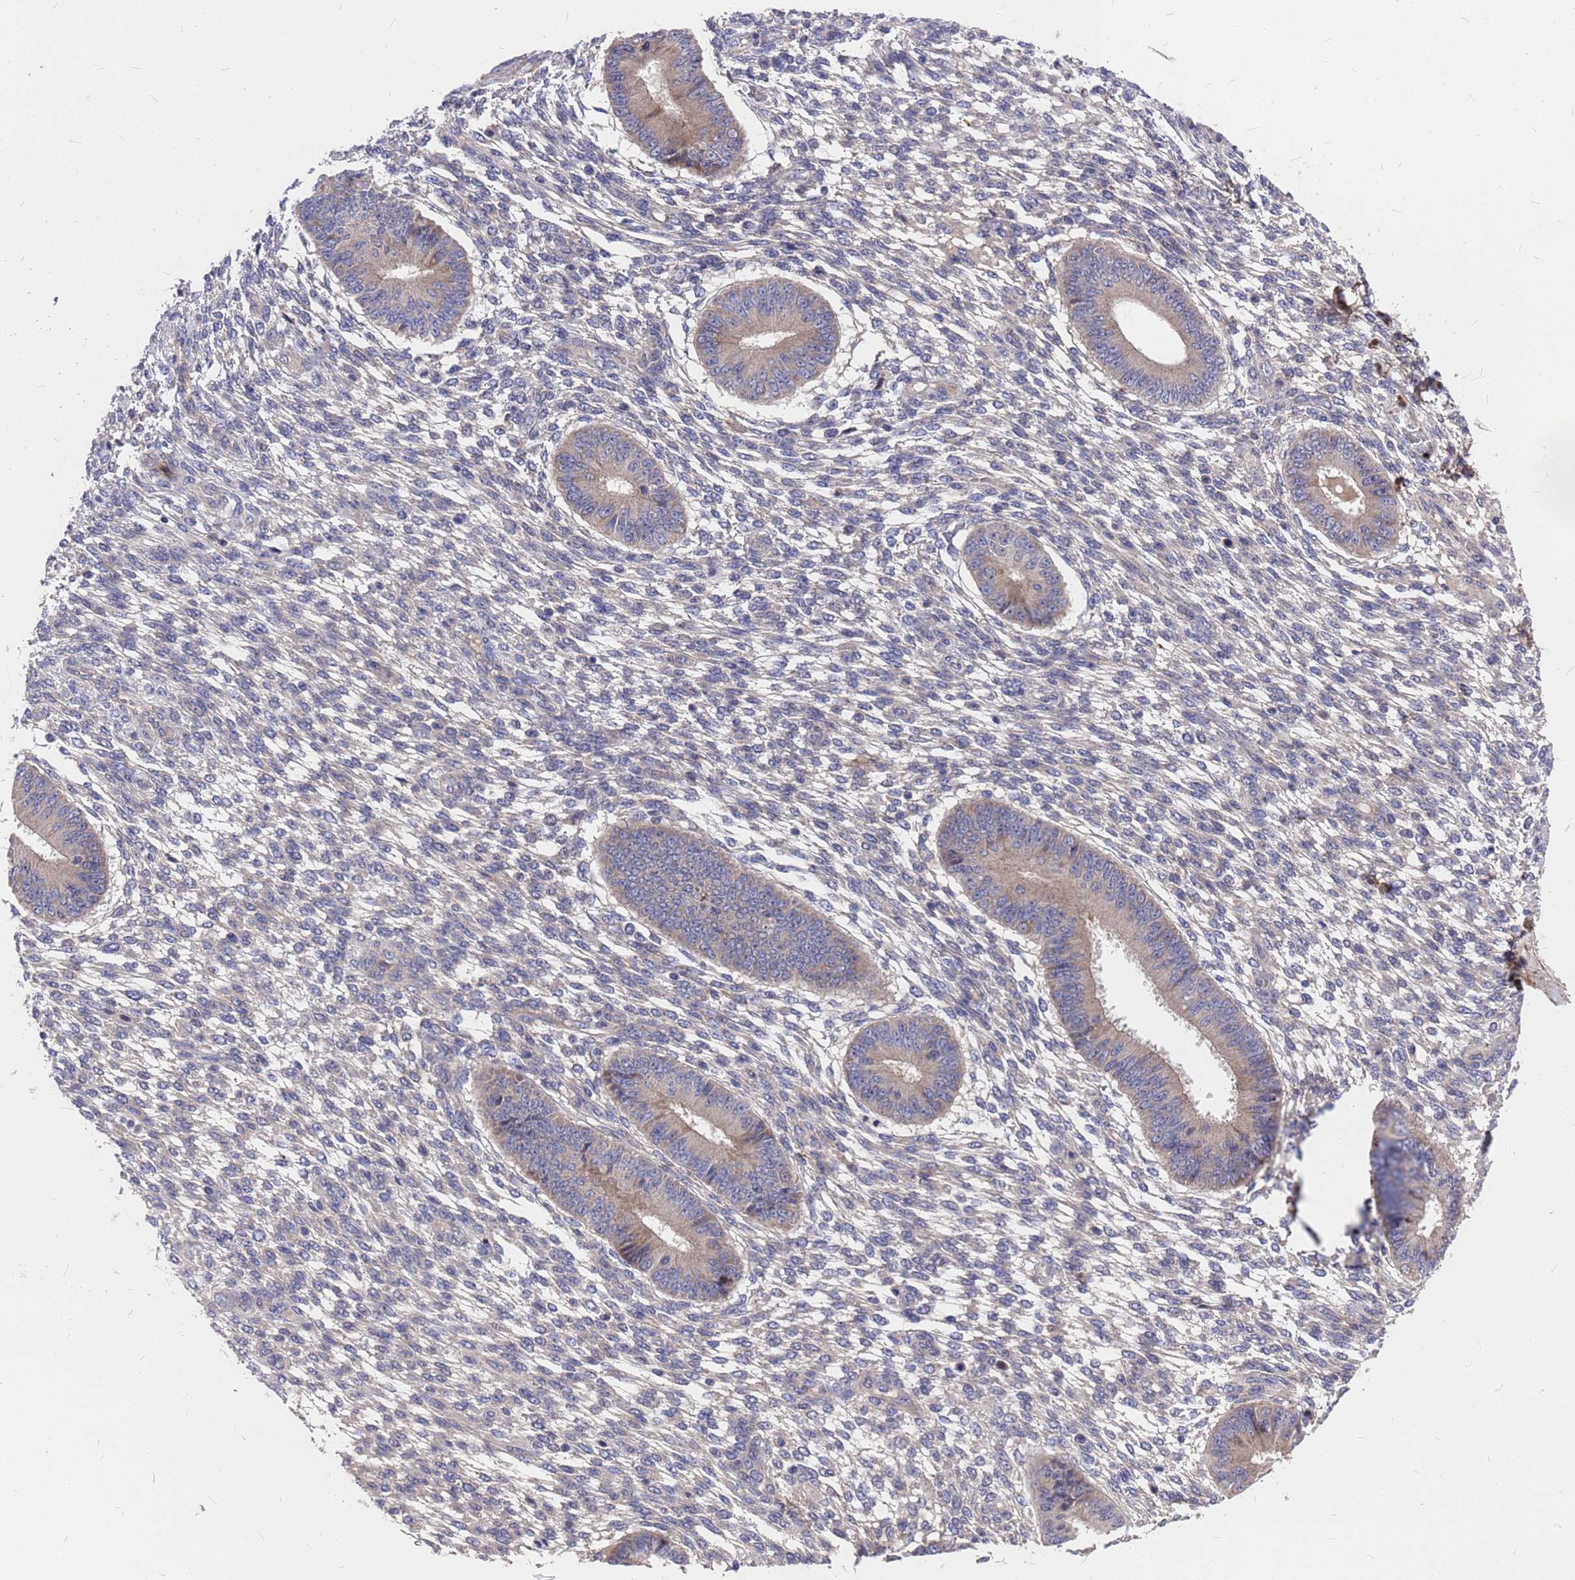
{"staining": {"intensity": "negative", "quantity": "none", "location": "none"}, "tissue": "endometrium", "cell_type": "Cells in endometrial stroma", "image_type": "normal", "snomed": [{"axis": "morphology", "description": "Normal tissue, NOS"}, {"axis": "topography", "description": "Endometrium"}], "caption": "There is no significant positivity in cells in endometrial stroma of endometrium. (DAB (3,3'-diaminobenzidine) immunohistochemistry (IHC), high magnification).", "gene": "ZNF717", "patient": {"sex": "female", "age": 49}}